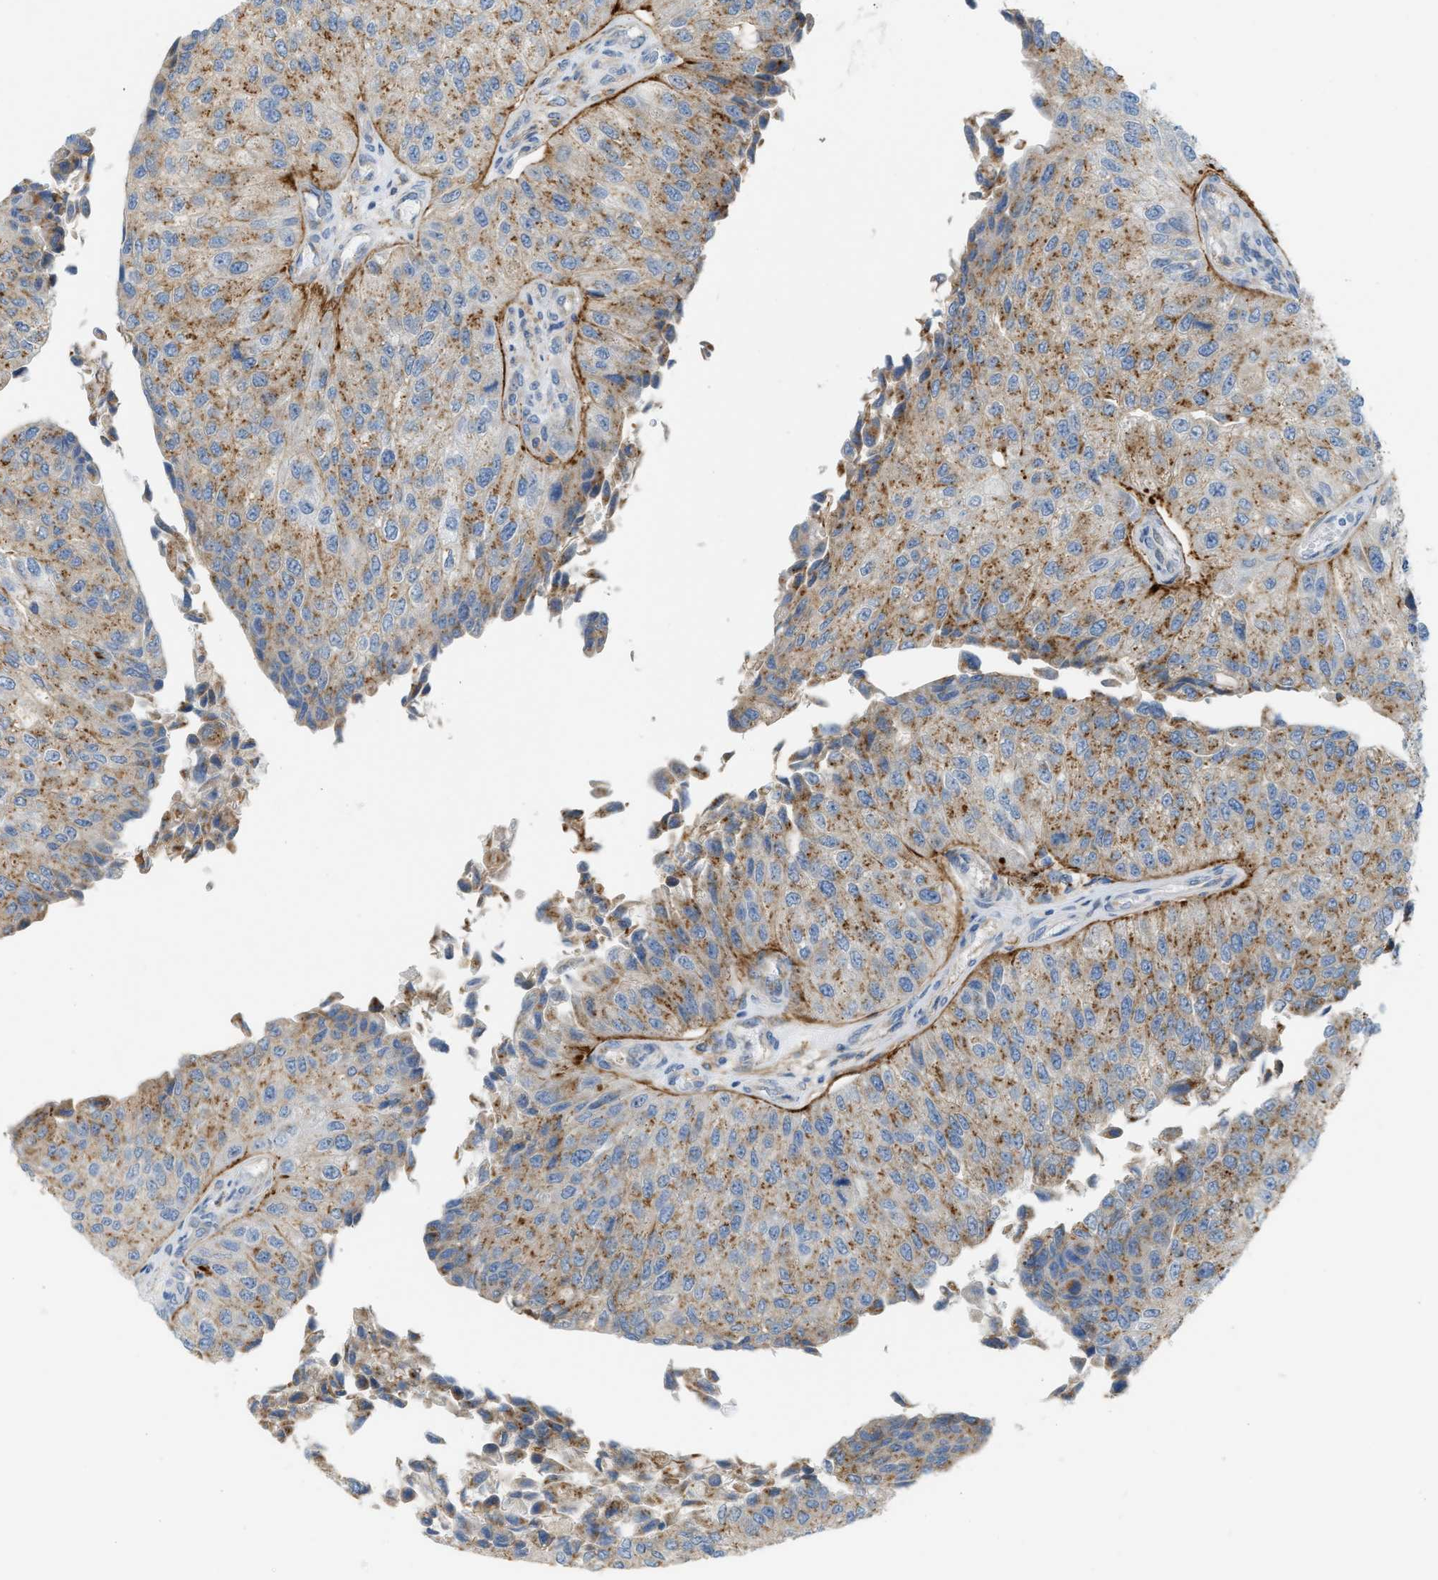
{"staining": {"intensity": "moderate", "quantity": ">75%", "location": "cytoplasmic/membranous"}, "tissue": "urothelial cancer", "cell_type": "Tumor cells", "image_type": "cancer", "snomed": [{"axis": "morphology", "description": "Urothelial carcinoma, High grade"}, {"axis": "topography", "description": "Kidney"}, {"axis": "topography", "description": "Urinary bladder"}], "caption": "The histopathology image demonstrates immunohistochemical staining of urothelial cancer. There is moderate cytoplasmic/membranous expression is appreciated in approximately >75% of tumor cells. Using DAB (3,3'-diaminobenzidine) (brown) and hematoxylin (blue) stains, captured at high magnification using brightfield microscopy.", "gene": "LMBRD1", "patient": {"sex": "male", "age": 77}}